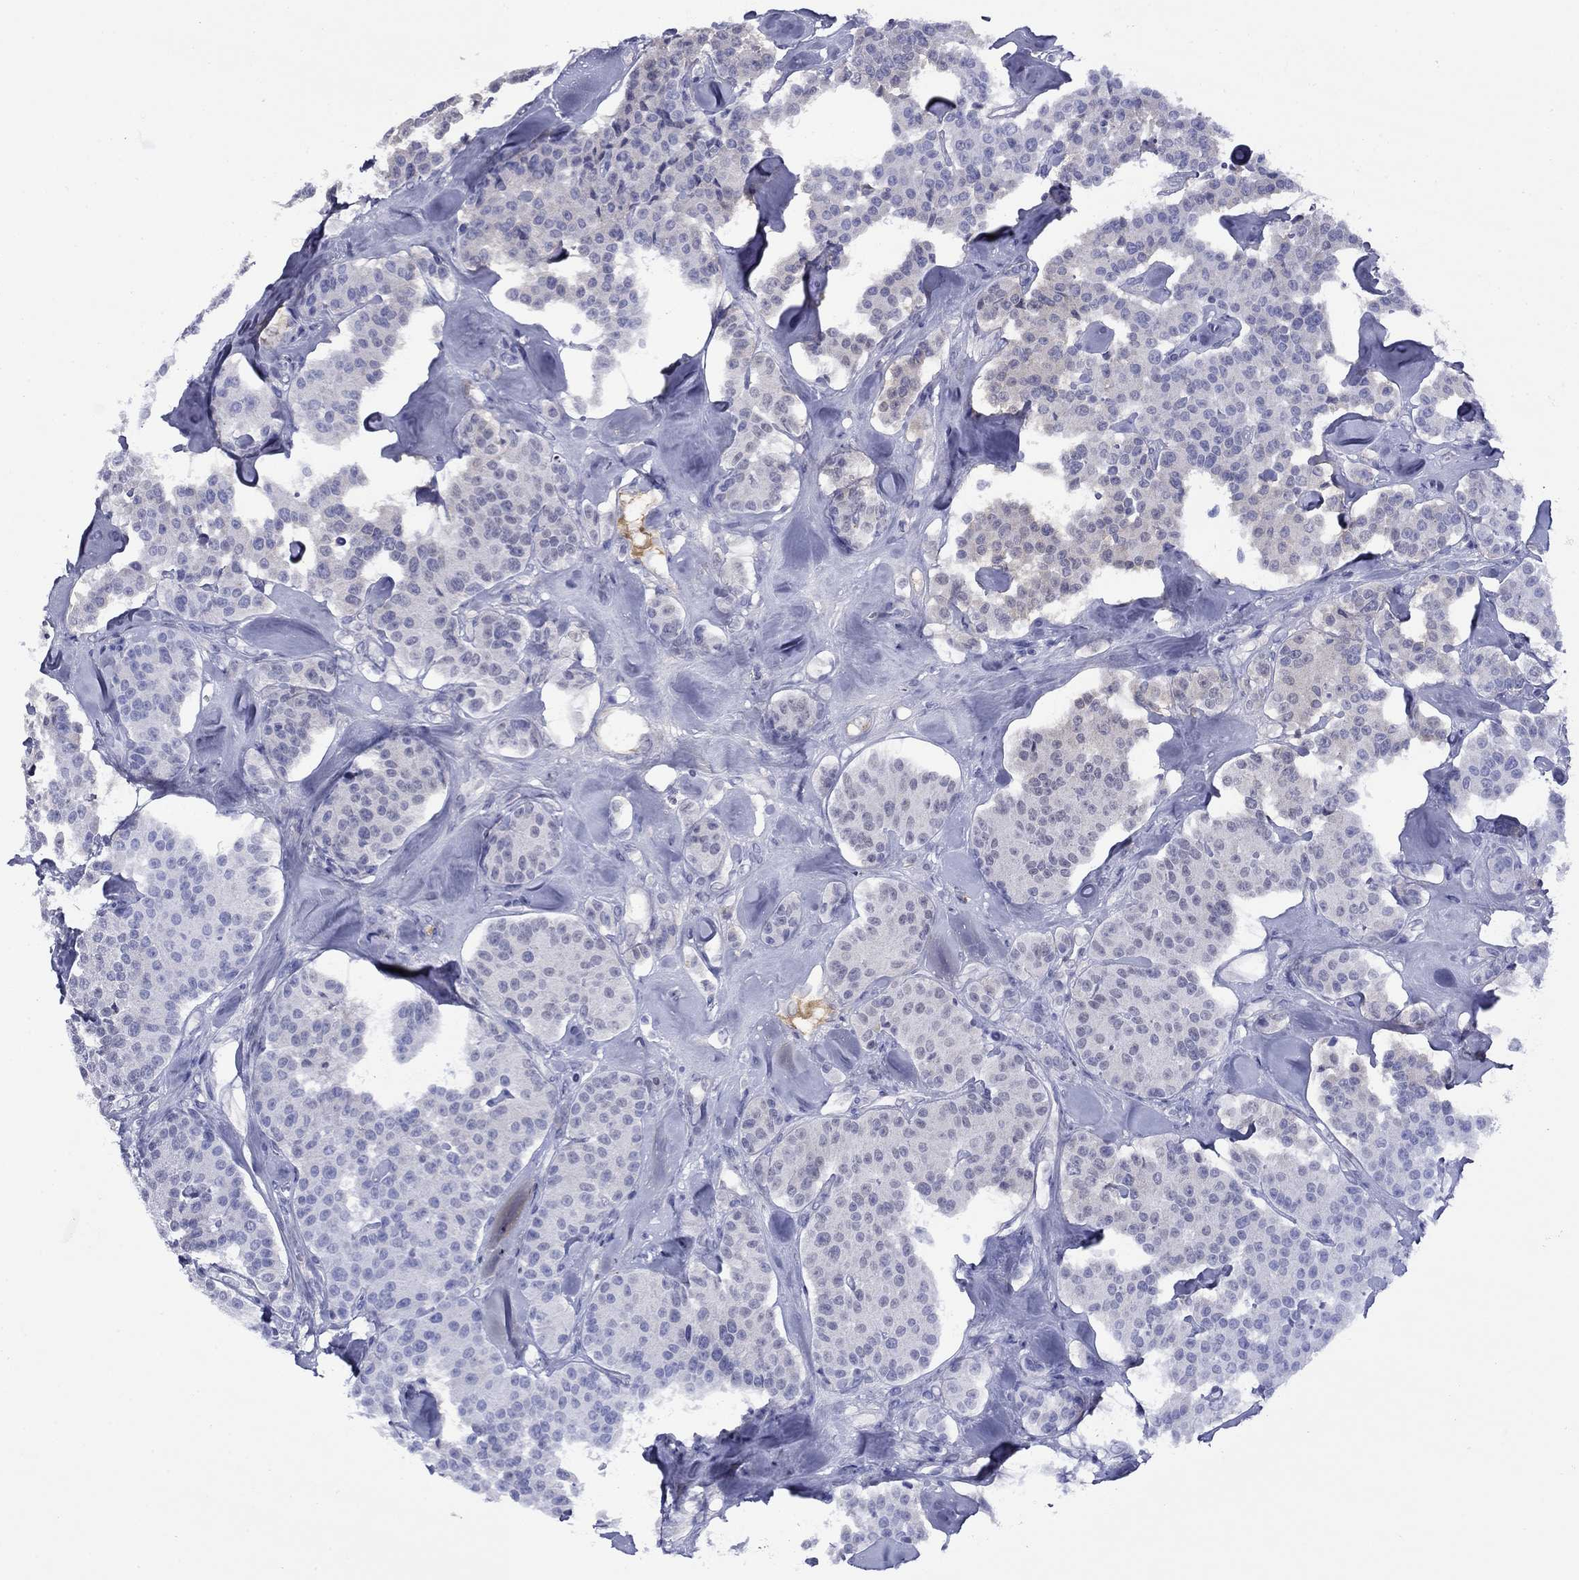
{"staining": {"intensity": "negative", "quantity": "none", "location": "none"}, "tissue": "carcinoid", "cell_type": "Tumor cells", "image_type": "cancer", "snomed": [{"axis": "morphology", "description": "Carcinoid, malignant, NOS"}, {"axis": "topography", "description": "Pancreas"}], "caption": "This is an immunohistochemistry histopathology image of human carcinoid. There is no positivity in tumor cells.", "gene": "APOA2", "patient": {"sex": "male", "age": 41}}